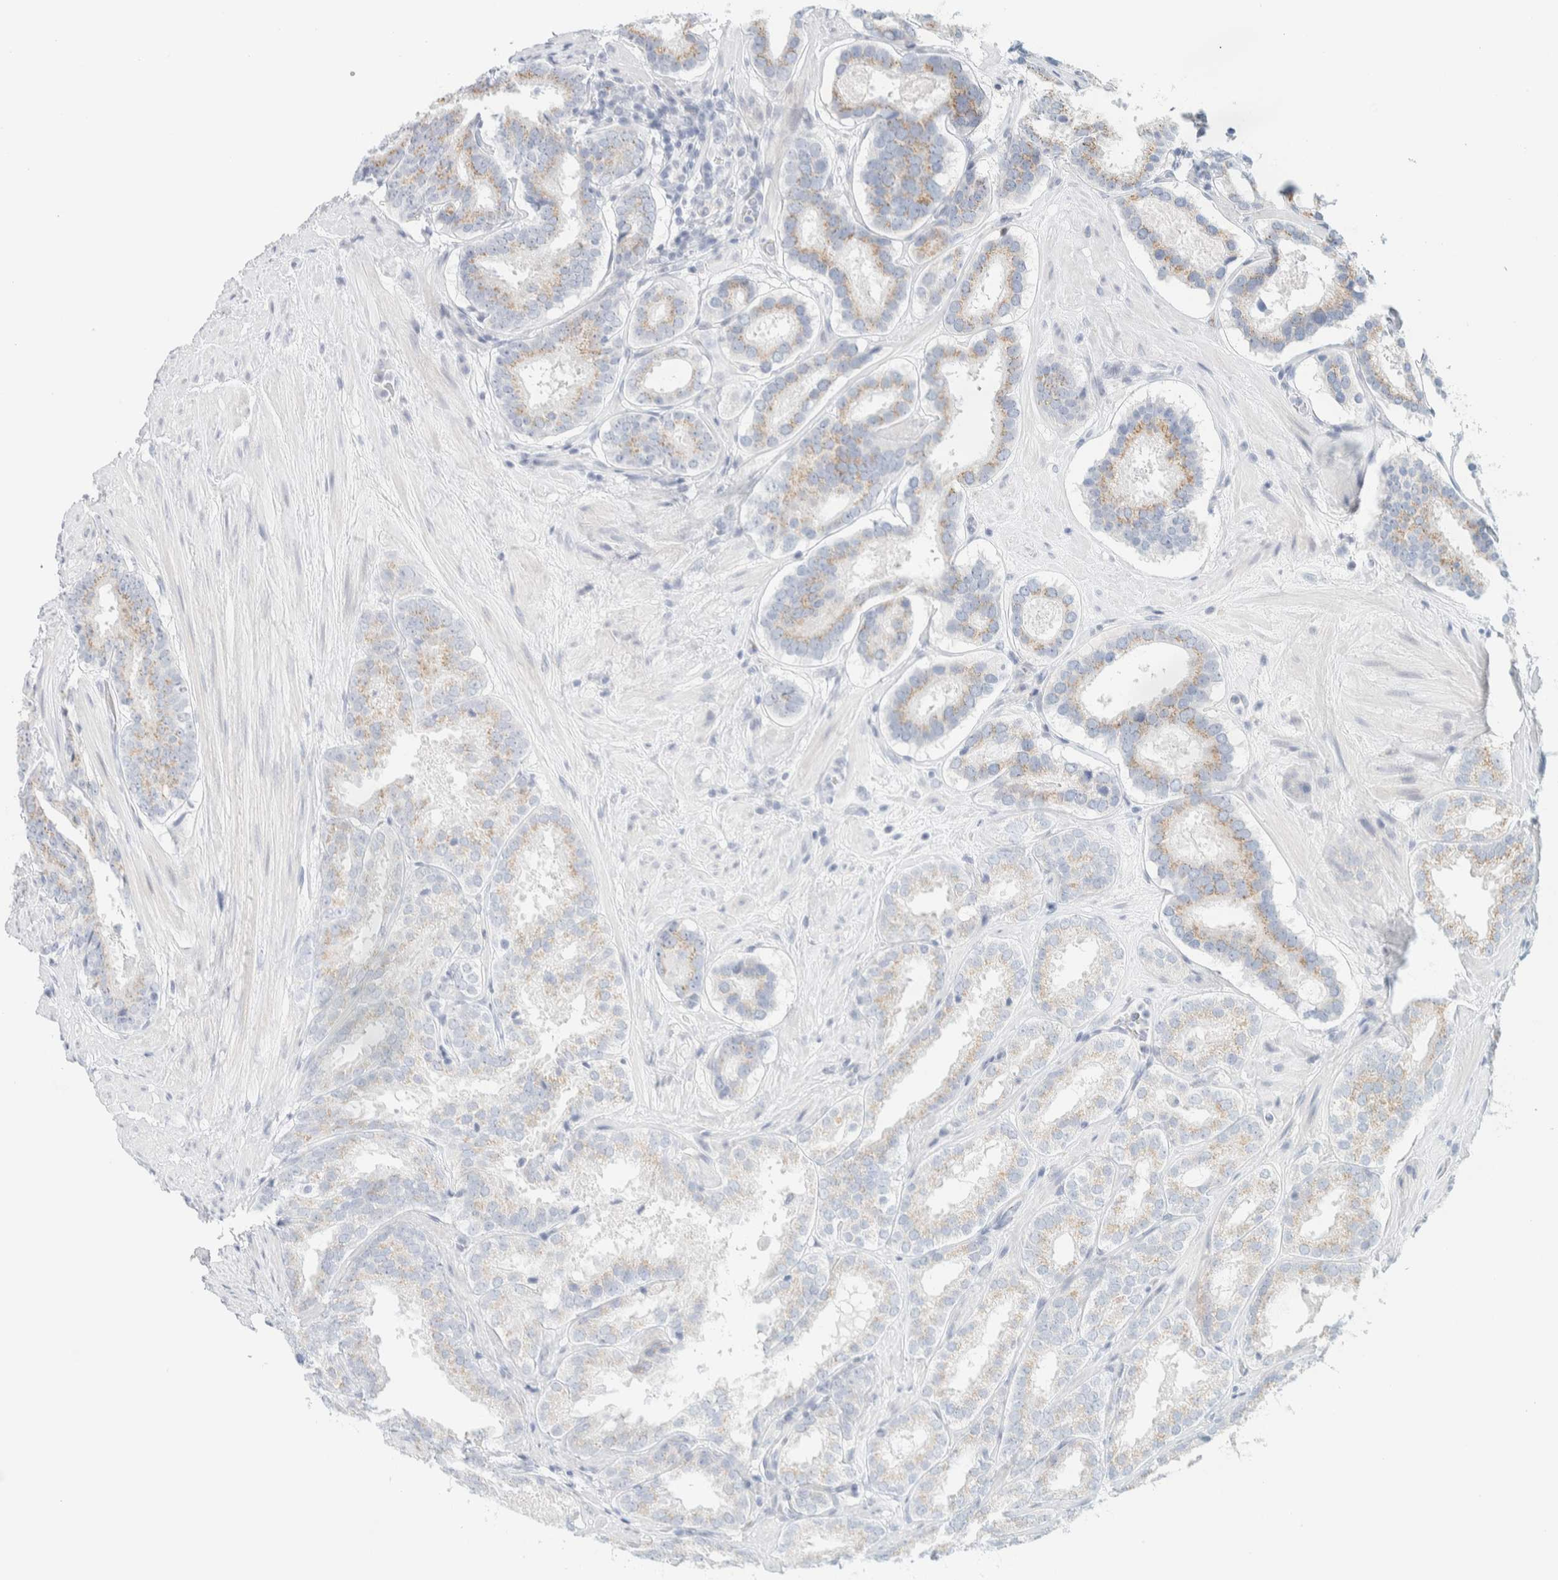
{"staining": {"intensity": "weak", "quantity": "25%-75%", "location": "cytoplasmic/membranous"}, "tissue": "prostate cancer", "cell_type": "Tumor cells", "image_type": "cancer", "snomed": [{"axis": "morphology", "description": "Adenocarcinoma, Low grade"}, {"axis": "topography", "description": "Prostate"}], "caption": "A brown stain labels weak cytoplasmic/membranous positivity of a protein in human prostate cancer (adenocarcinoma (low-grade)) tumor cells. Using DAB (3,3'-diaminobenzidine) (brown) and hematoxylin (blue) stains, captured at high magnification using brightfield microscopy.", "gene": "SPNS3", "patient": {"sex": "male", "age": 69}}